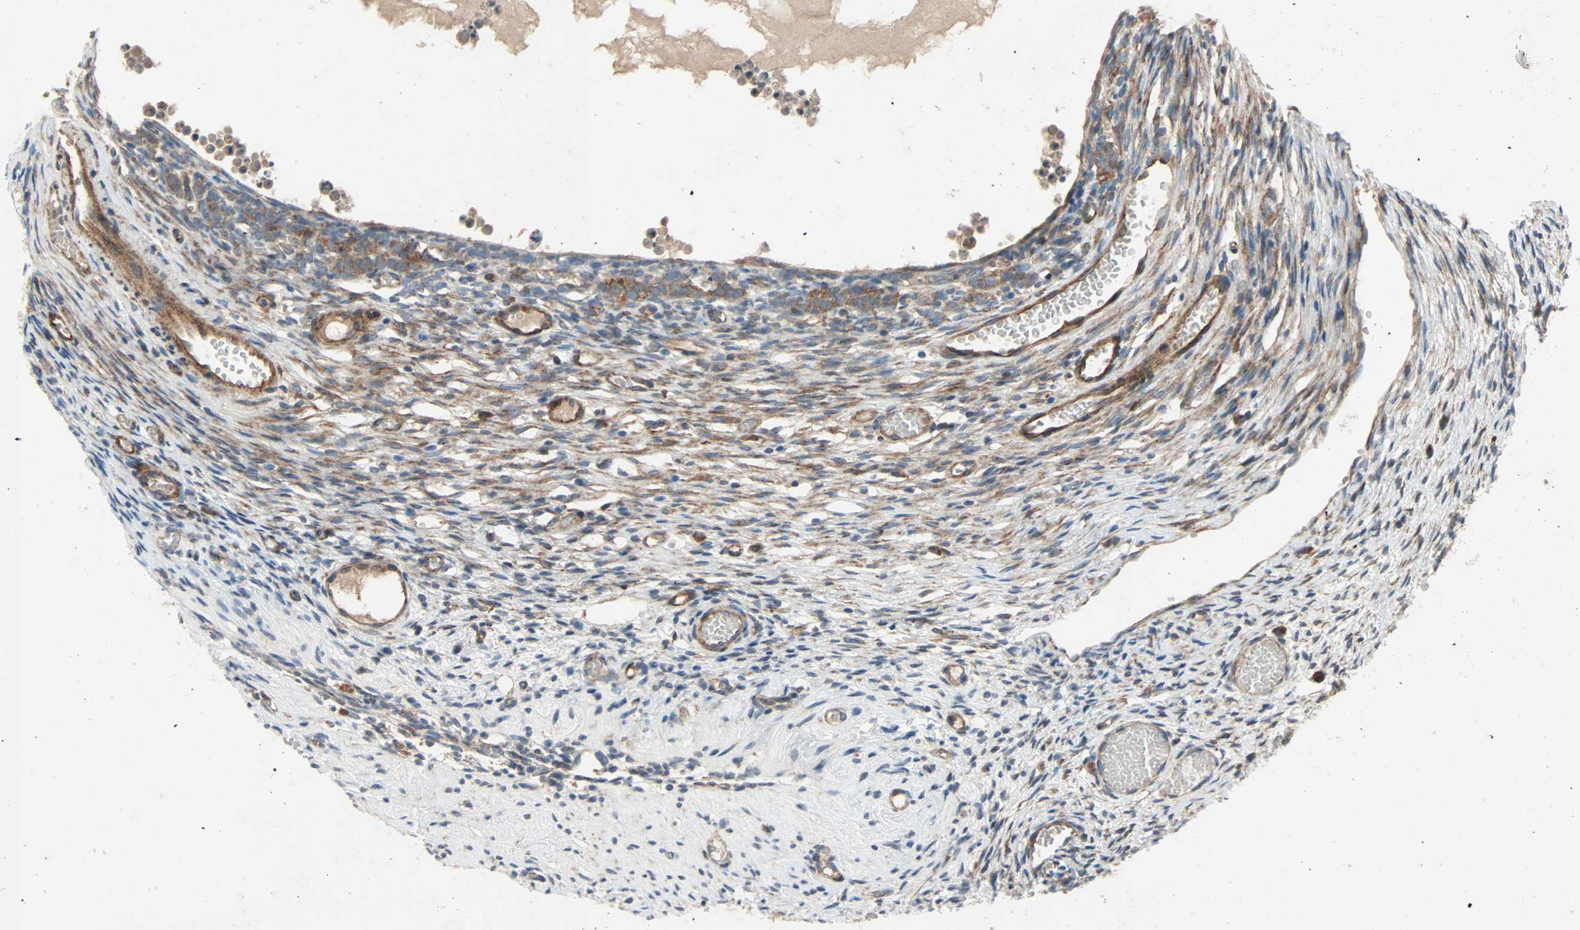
{"staining": {"intensity": "moderate", "quantity": ">75%", "location": "cytoplasmic/membranous"}, "tissue": "ovary", "cell_type": "Ovarian stroma cells", "image_type": "normal", "snomed": [{"axis": "morphology", "description": "Normal tissue, NOS"}, {"axis": "topography", "description": "Ovary"}], "caption": "Brown immunohistochemical staining in unremarkable ovary displays moderate cytoplasmic/membranous positivity in about >75% of ovarian stroma cells. The staining was performed using DAB (3,3'-diaminobenzidine), with brown indicating positive protein expression. Nuclei are stained blue with hematoxylin.", "gene": "XYLT1", "patient": {"sex": "female", "age": 35}}